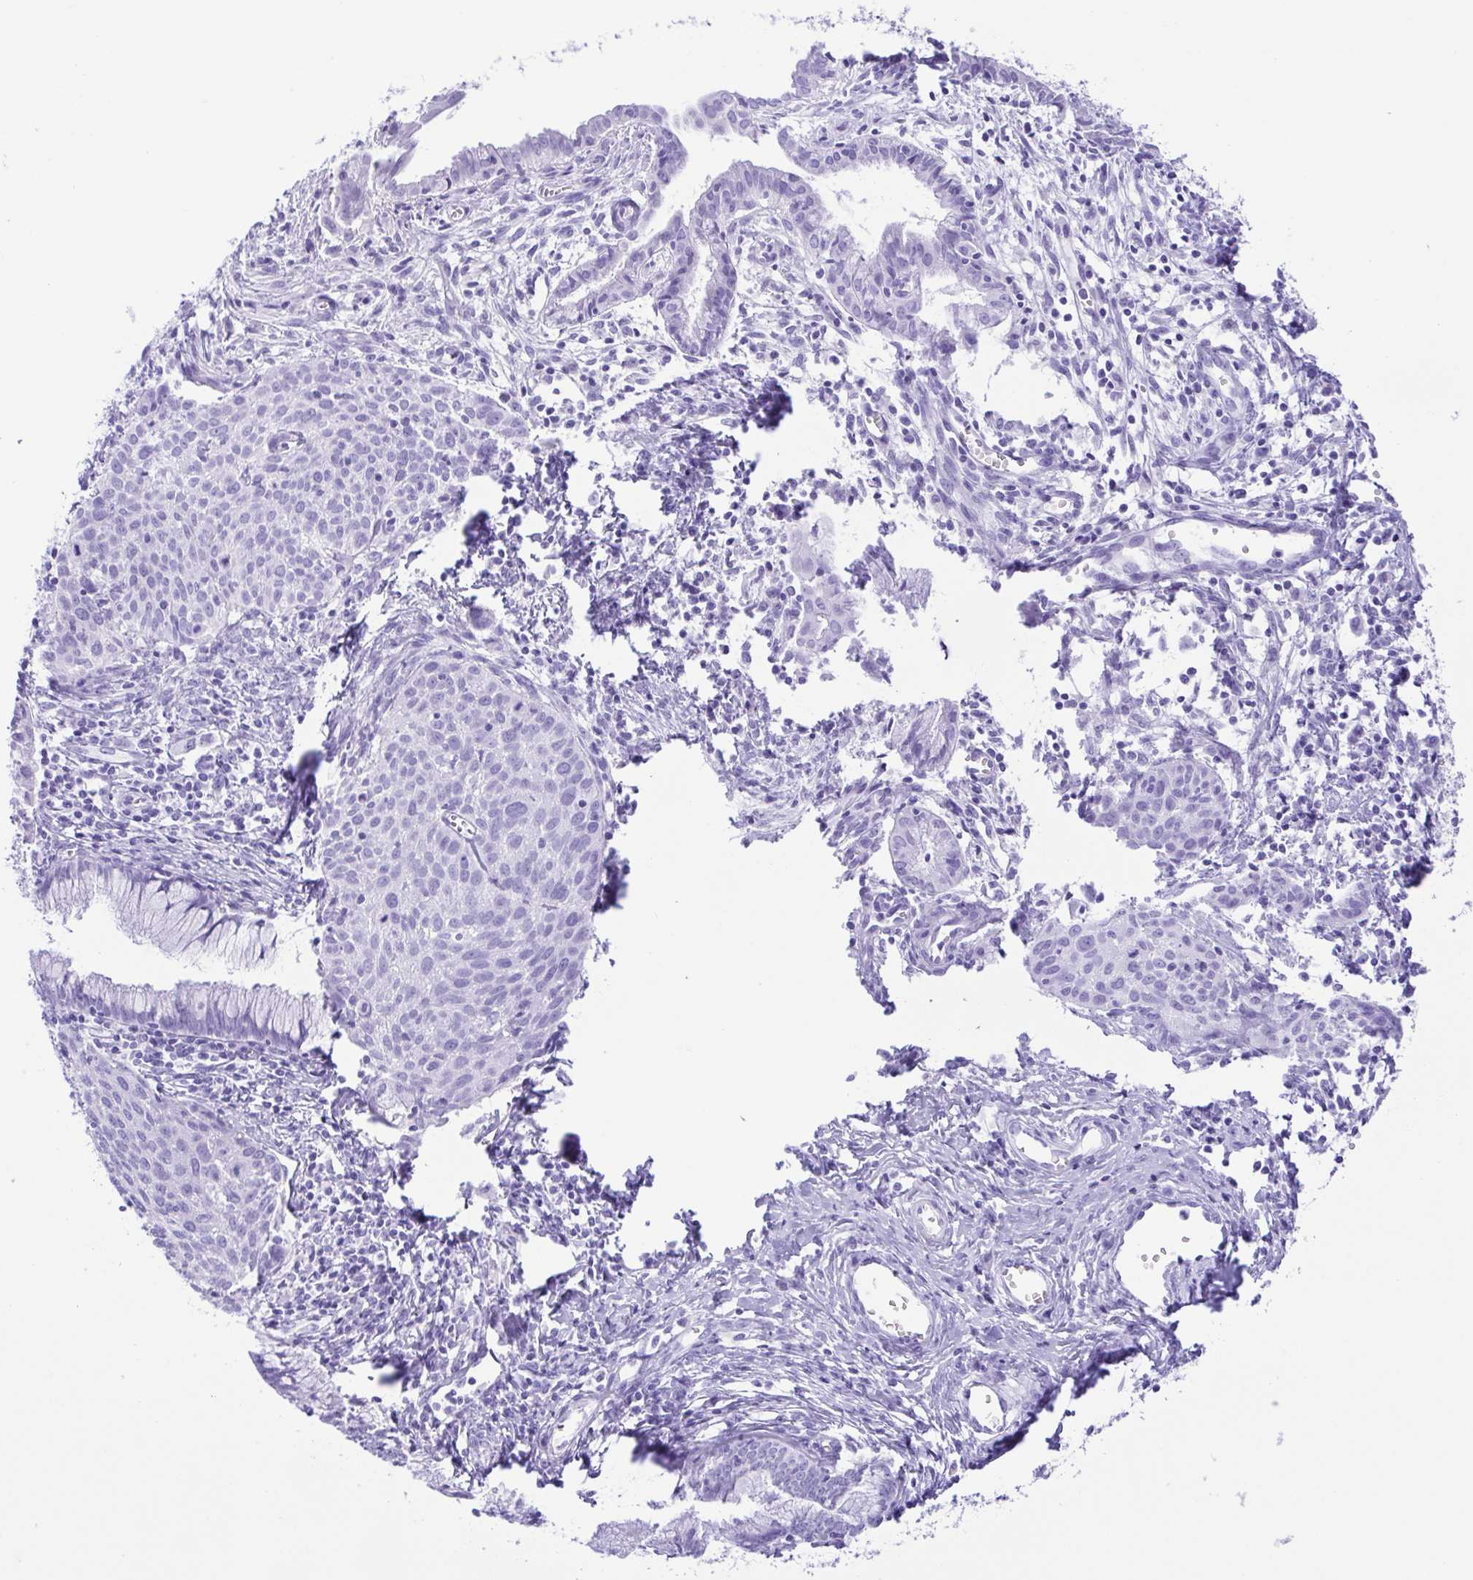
{"staining": {"intensity": "negative", "quantity": "none", "location": "none"}, "tissue": "cervical cancer", "cell_type": "Tumor cells", "image_type": "cancer", "snomed": [{"axis": "morphology", "description": "Squamous cell carcinoma, NOS"}, {"axis": "topography", "description": "Cervix"}], "caption": "Immunohistochemical staining of squamous cell carcinoma (cervical) displays no significant positivity in tumor cells.", "gene": "ERP27", "patient": {"sex": "female", "age": 38}}